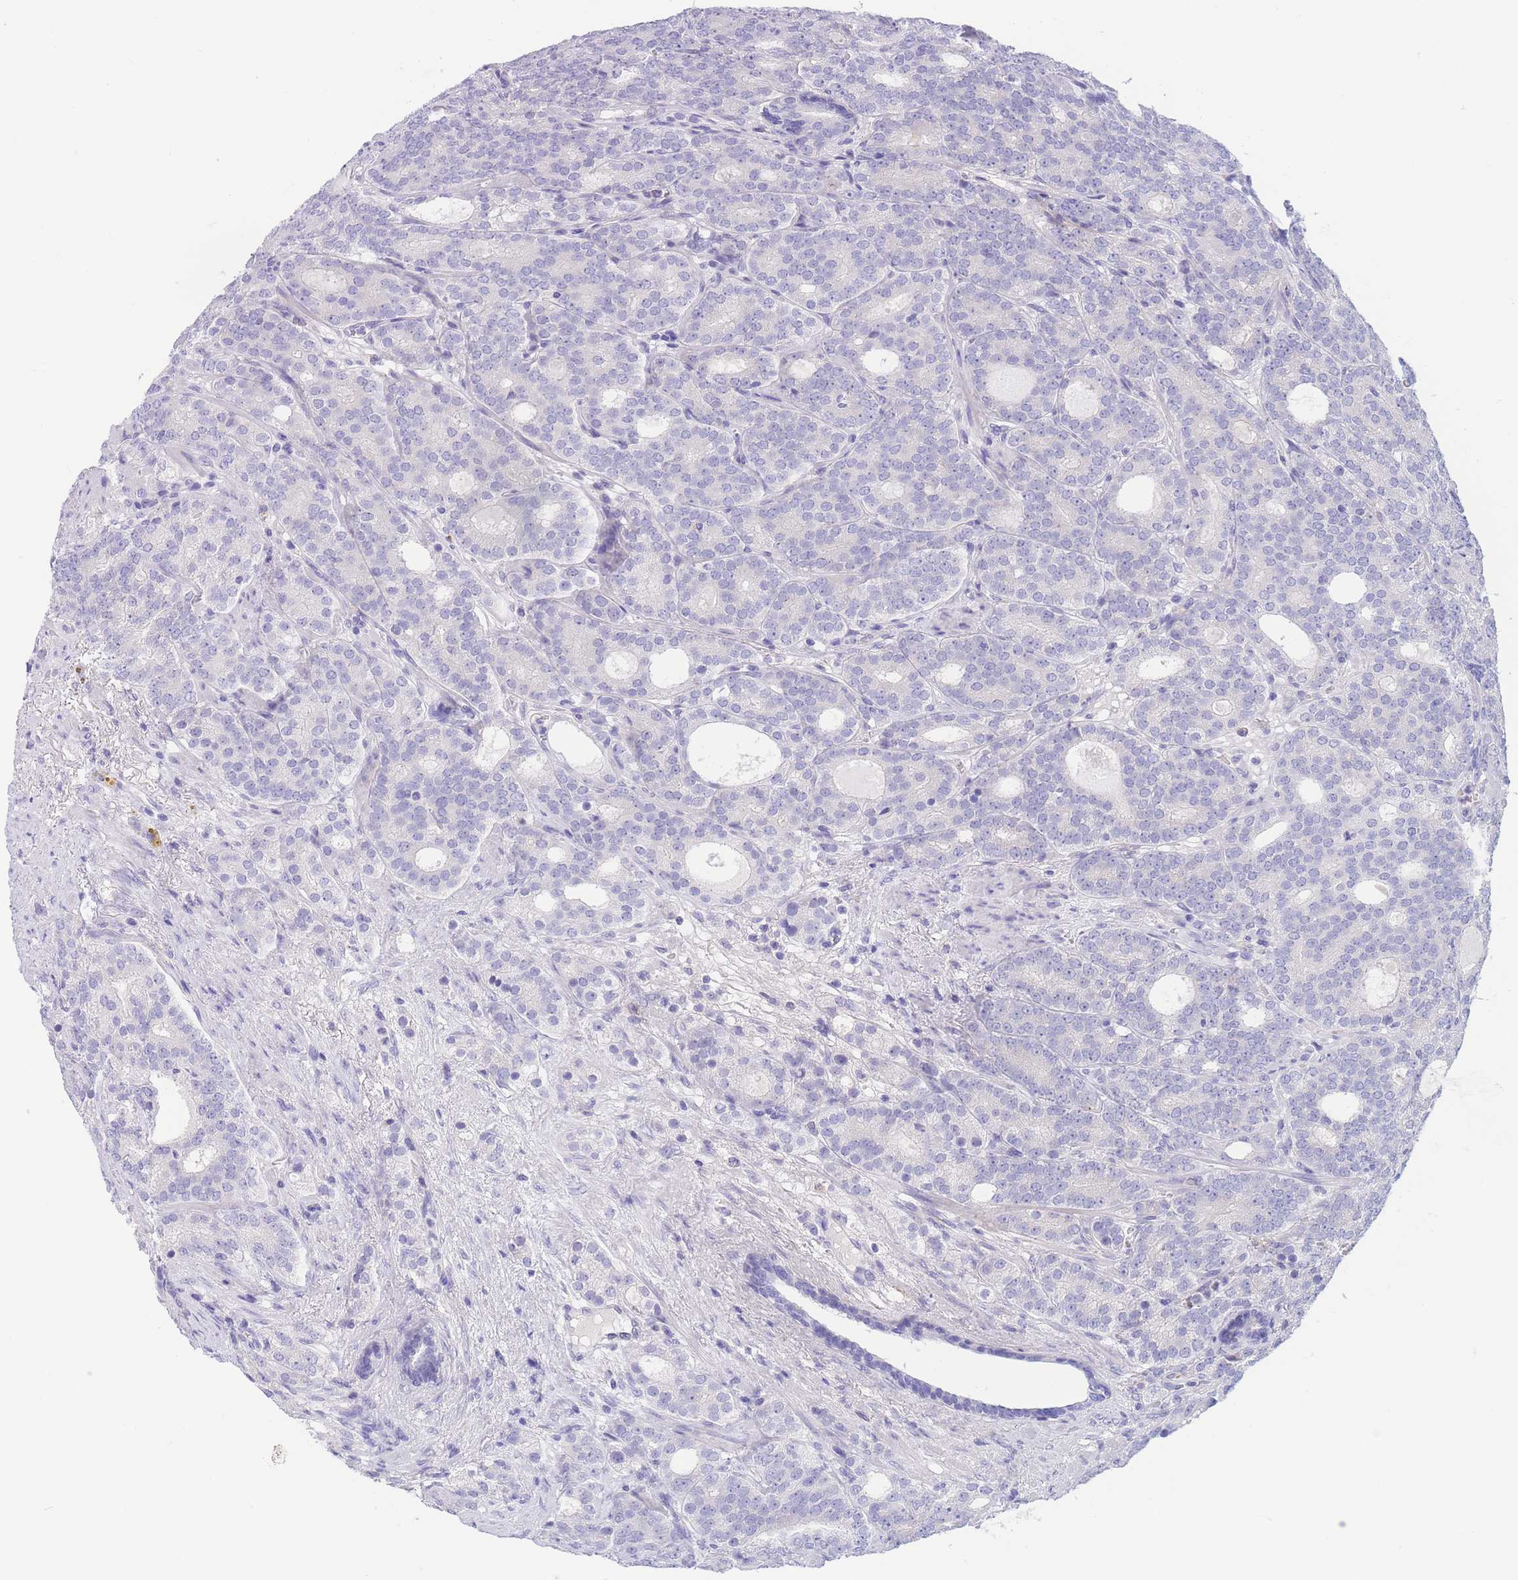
{"staining": {"intensity": "negative", "quantity": "none", "location": "none"}, "tissue": "prostate cancer", "cell_type": "Tumor cells", "image_type": "cancer", "snomed": [{"axis": "morphology", "description": "Adenocarcinoma, High grade"}, {"axis": "topography", "description": "Prostate"}], "caption": "Immunohistochemical staining of human prostate cancer (high-grade adenocarcinoma) demonstrates no significant staining in tumor cells.", "gene": "PCDHB3", "patient": {"sex": "male", "age": 64}}